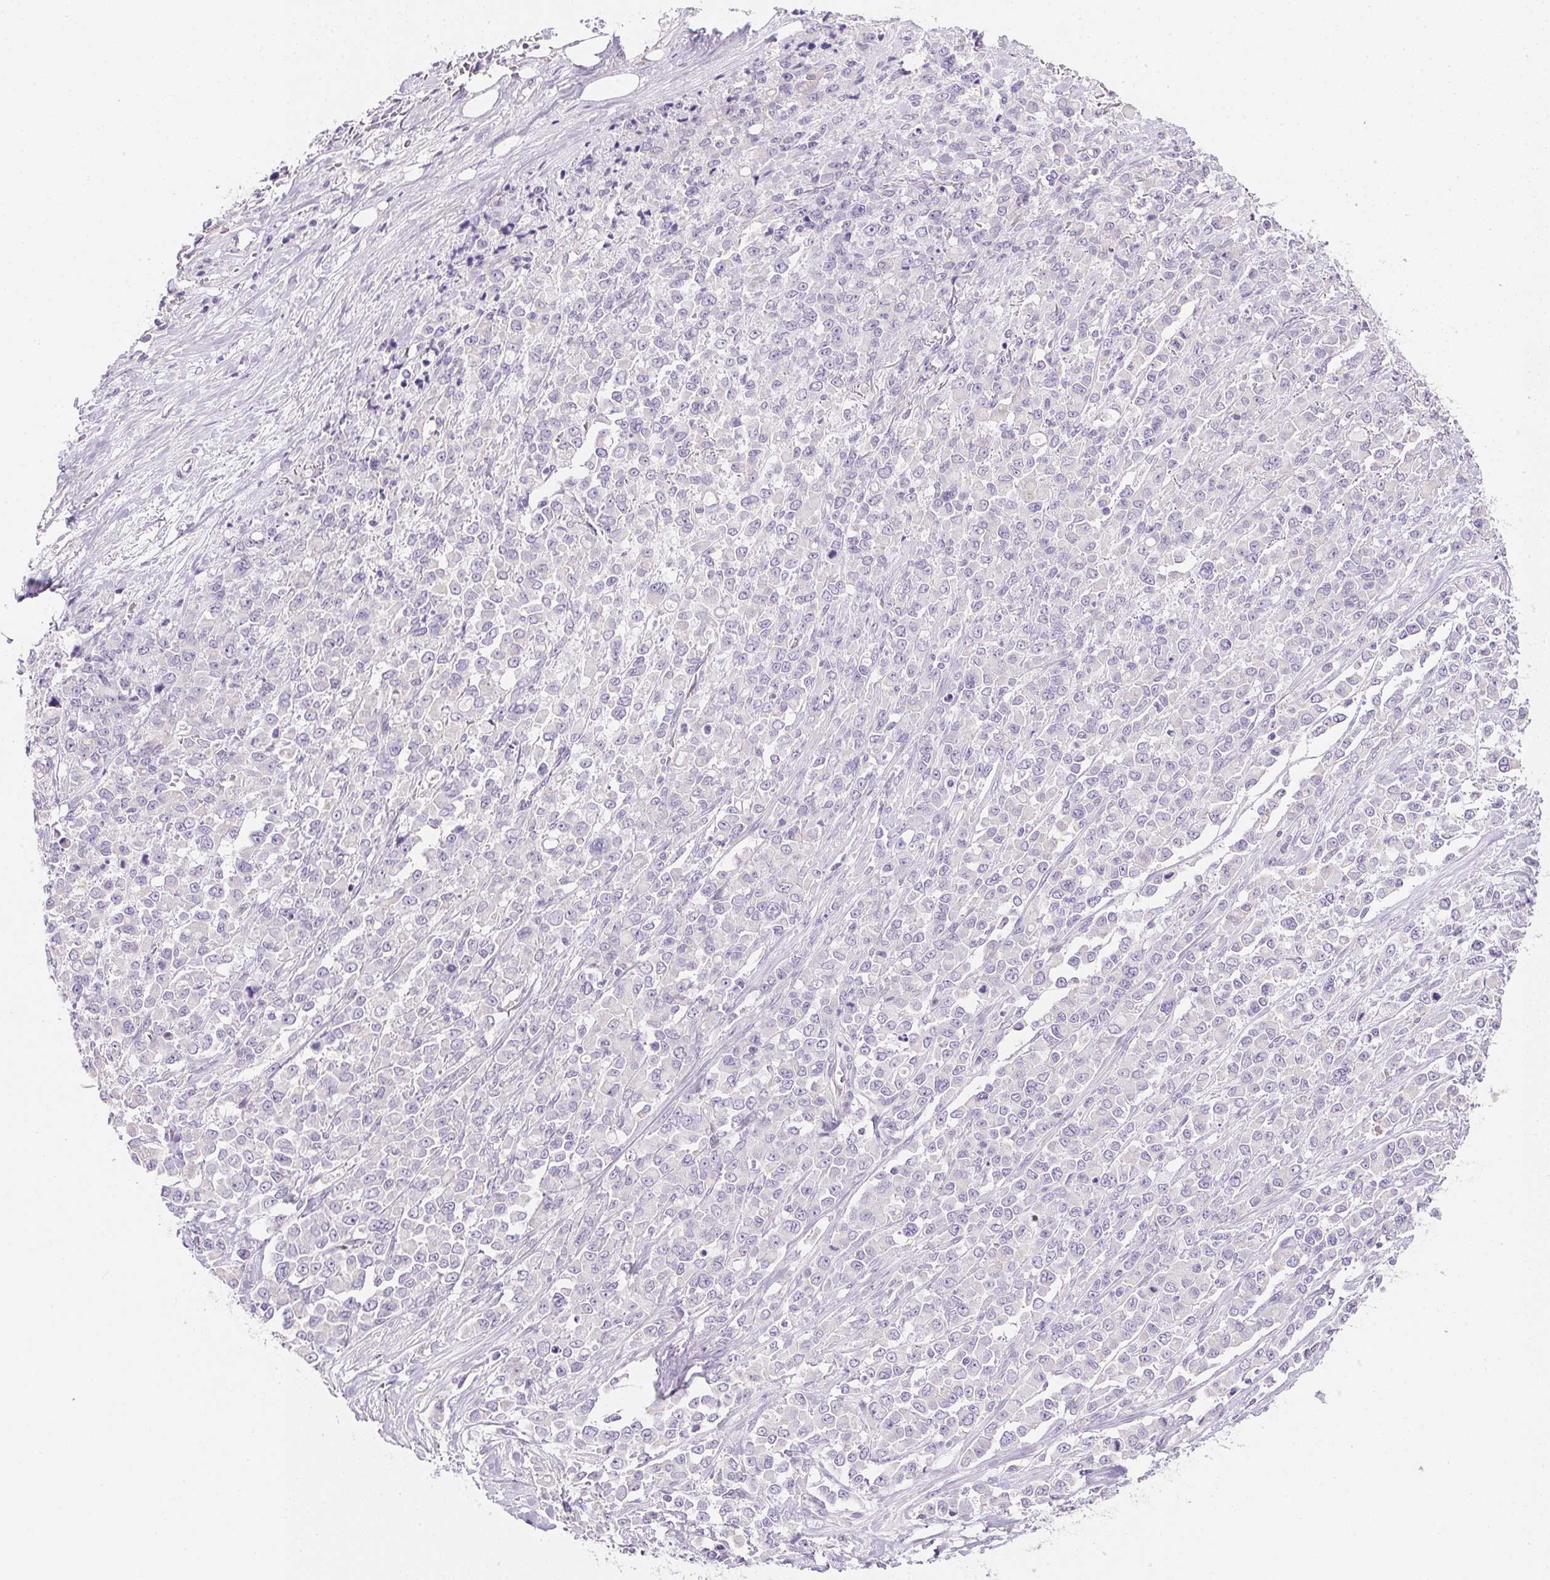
{"staining": {"intensity": "negative", "quantity": "none", "location": "none"}, "tissue": "stomach cancer", "cell_type": "Tumor cells", "image_type": "cancer", "snomed": [{"axis": "morphology", "description": "Adenocarcinoma, NOS"}, {"axis": "topography", "description": "Stomach"}], "caption": "There is no significant expression in tumor cells of stomach cancer (adenocarcinoma). The staining is performed using DAB brown chromogen with nuclei counter-stained in using hematoxylin.", "gene": "AQP5", "patient": {"sex": "female", "age": 76}}